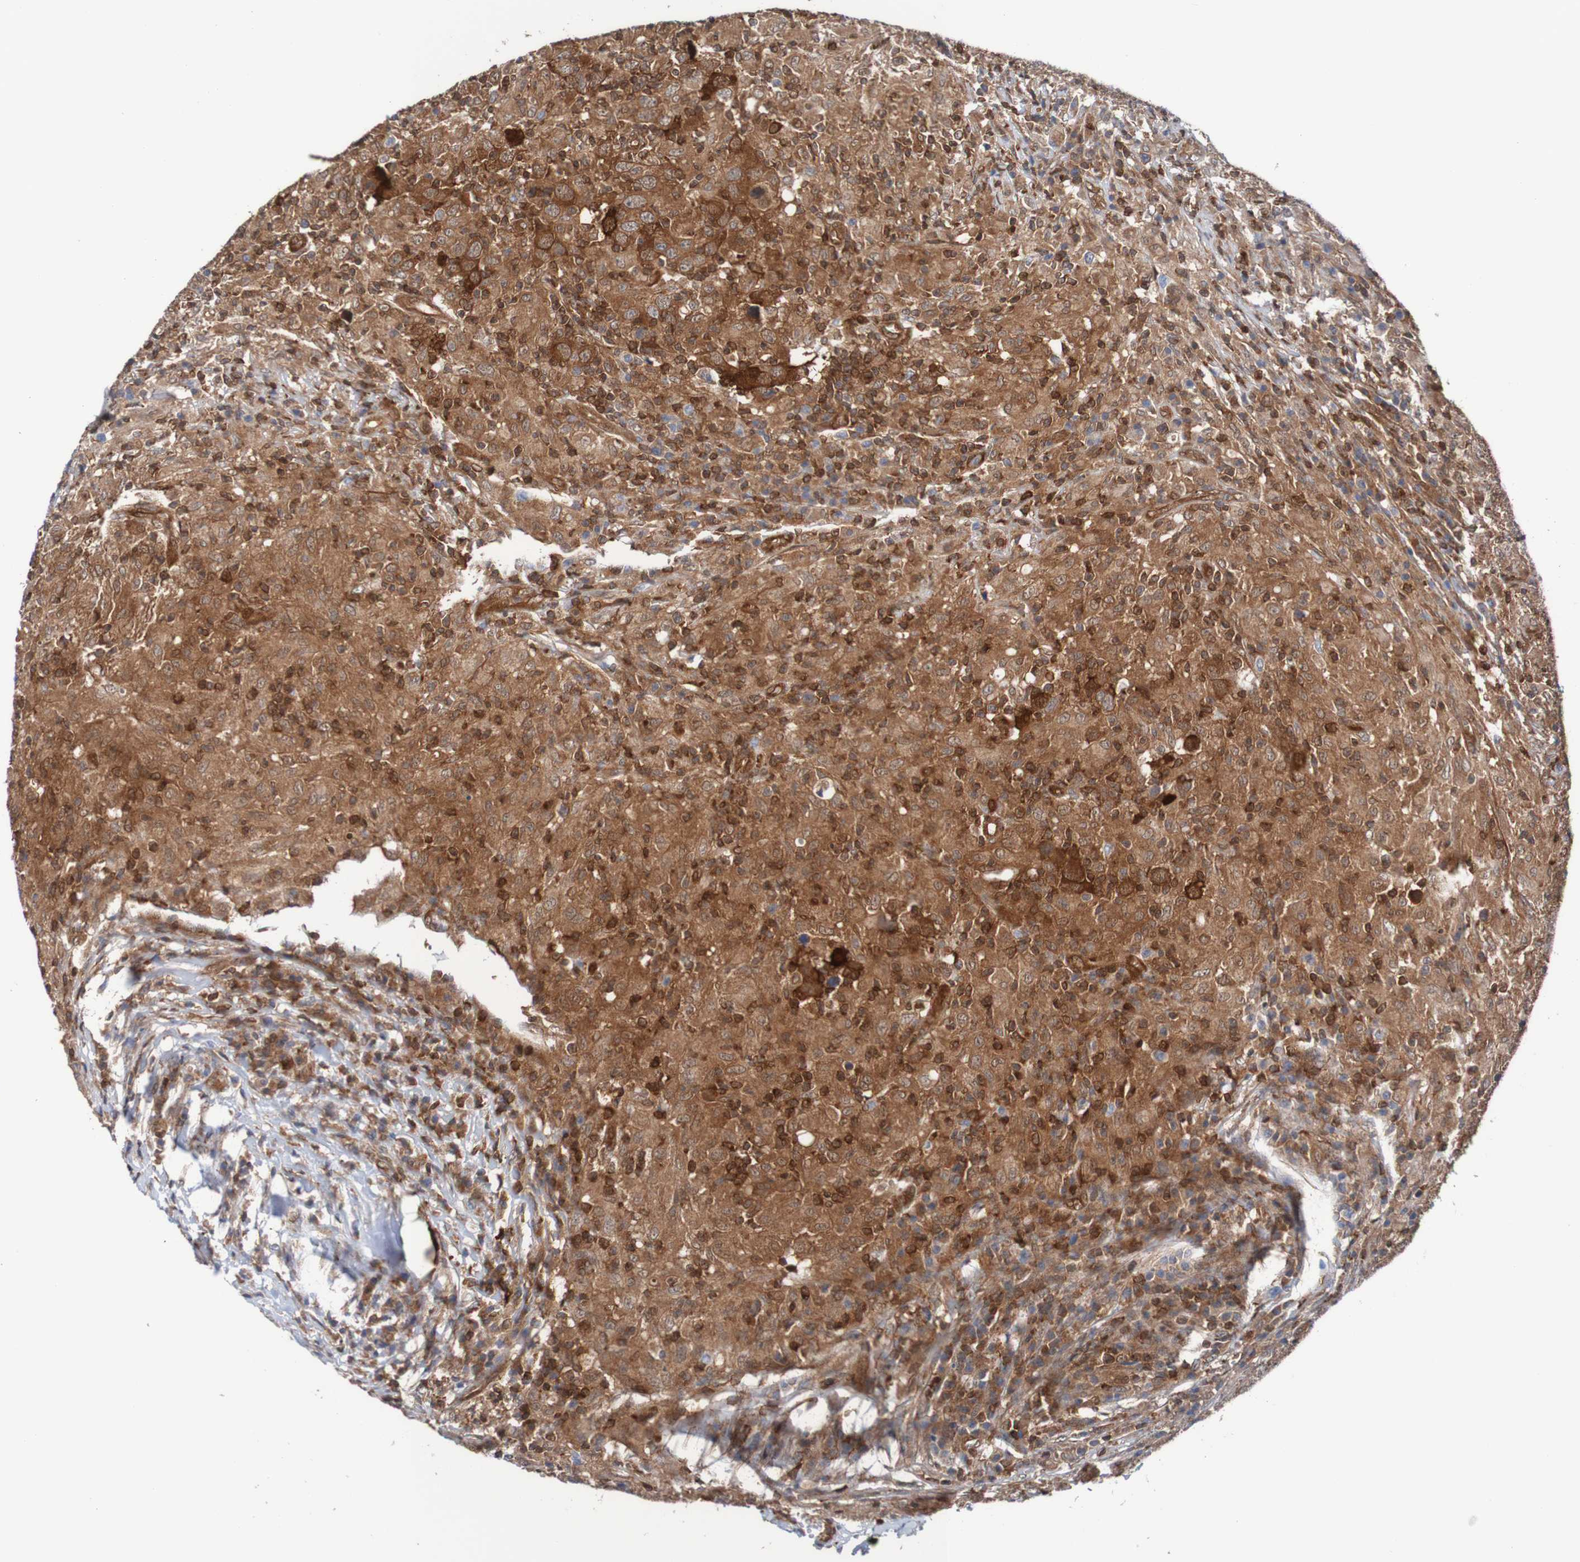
{"staining": {"intensity": "moderate", "quantity": ">75%", "location": "cytoplasmic/membranous"}, "tissue": "head and neck cancer", "cell_type": "Tumor cells", "image_type": "cancer", "snomed": [{"axis": "morphology", "description": "Adenocarcinoma, NOS"}, {"axis": "topography", "description": "Salivary gland"}, {"axis": "topography", "description": "Head-Neck"}], "caption": "Adenocarcinoma (head and neck) stained with DAB immunohistochemistry (IHC) demonstrates medium levels of moderate cytoplasmic/membranous positivity in about >75% of tumor cells.", "gene": "RIGI", "patient": {"sex": "female", "age": 65}}